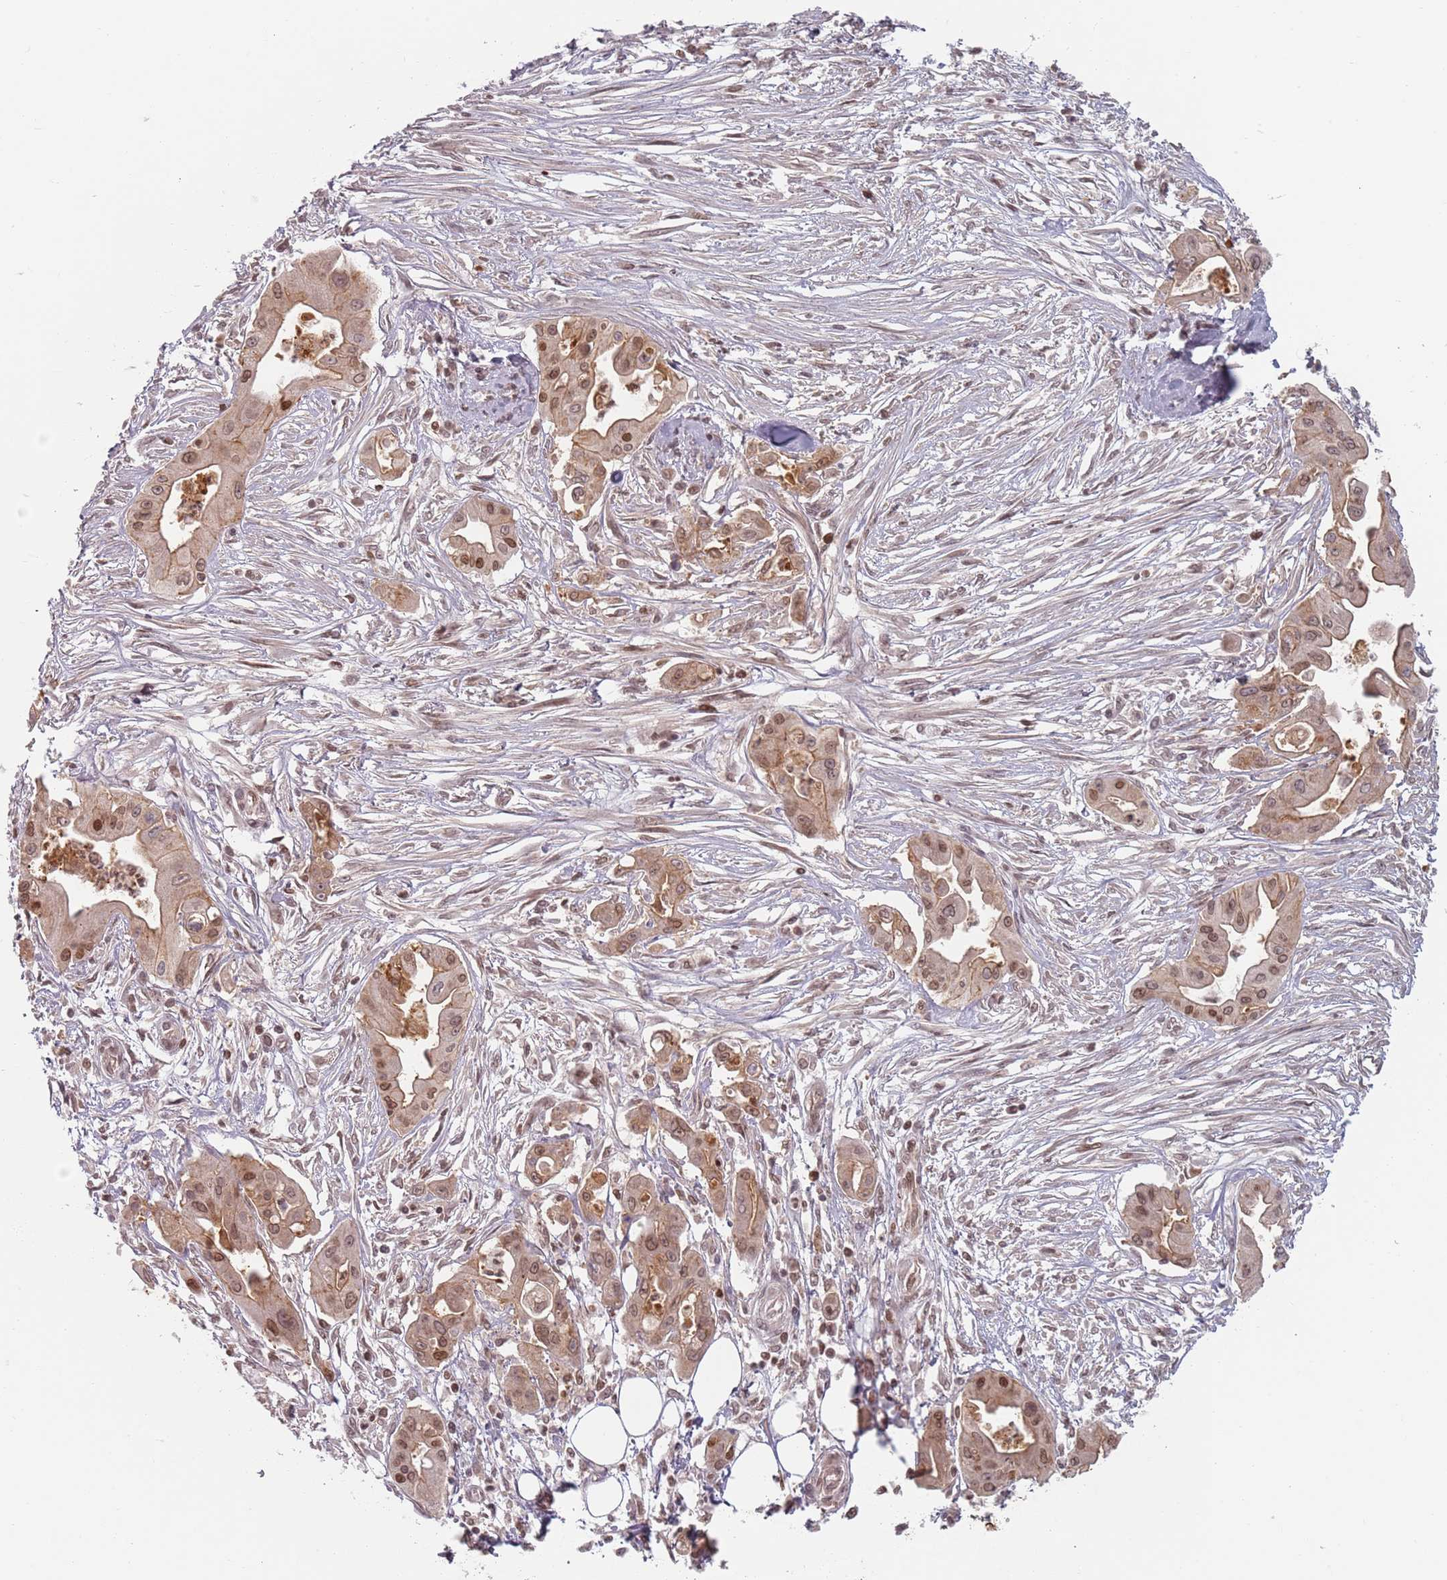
{"staining": {"intensity": "moderate", "quantity": ">75%", "location": "cytoplasmic/membranous,nuclear"}, "tissue": "ovarian cancer", "cell_type": "Tumor cells", "image_type": "cancer", "snomed": [{"axis": "morphology", "description": "Cystadenocarcinoma, mucinous, NOS"}, {"axis": "topography", "description": "Ovary"}], "caption": "This photomicrograph displays ovarian cancer stained with immunohistochemistry (IHC) to label a protein in brown. The cytoplasmic/membranous and nuclear of tumor cells show moderate positivity for the protein. Nuclei are counter-stained blue.", "gene": "NUP50", "patient": {"sex": "female", "age": 70}}